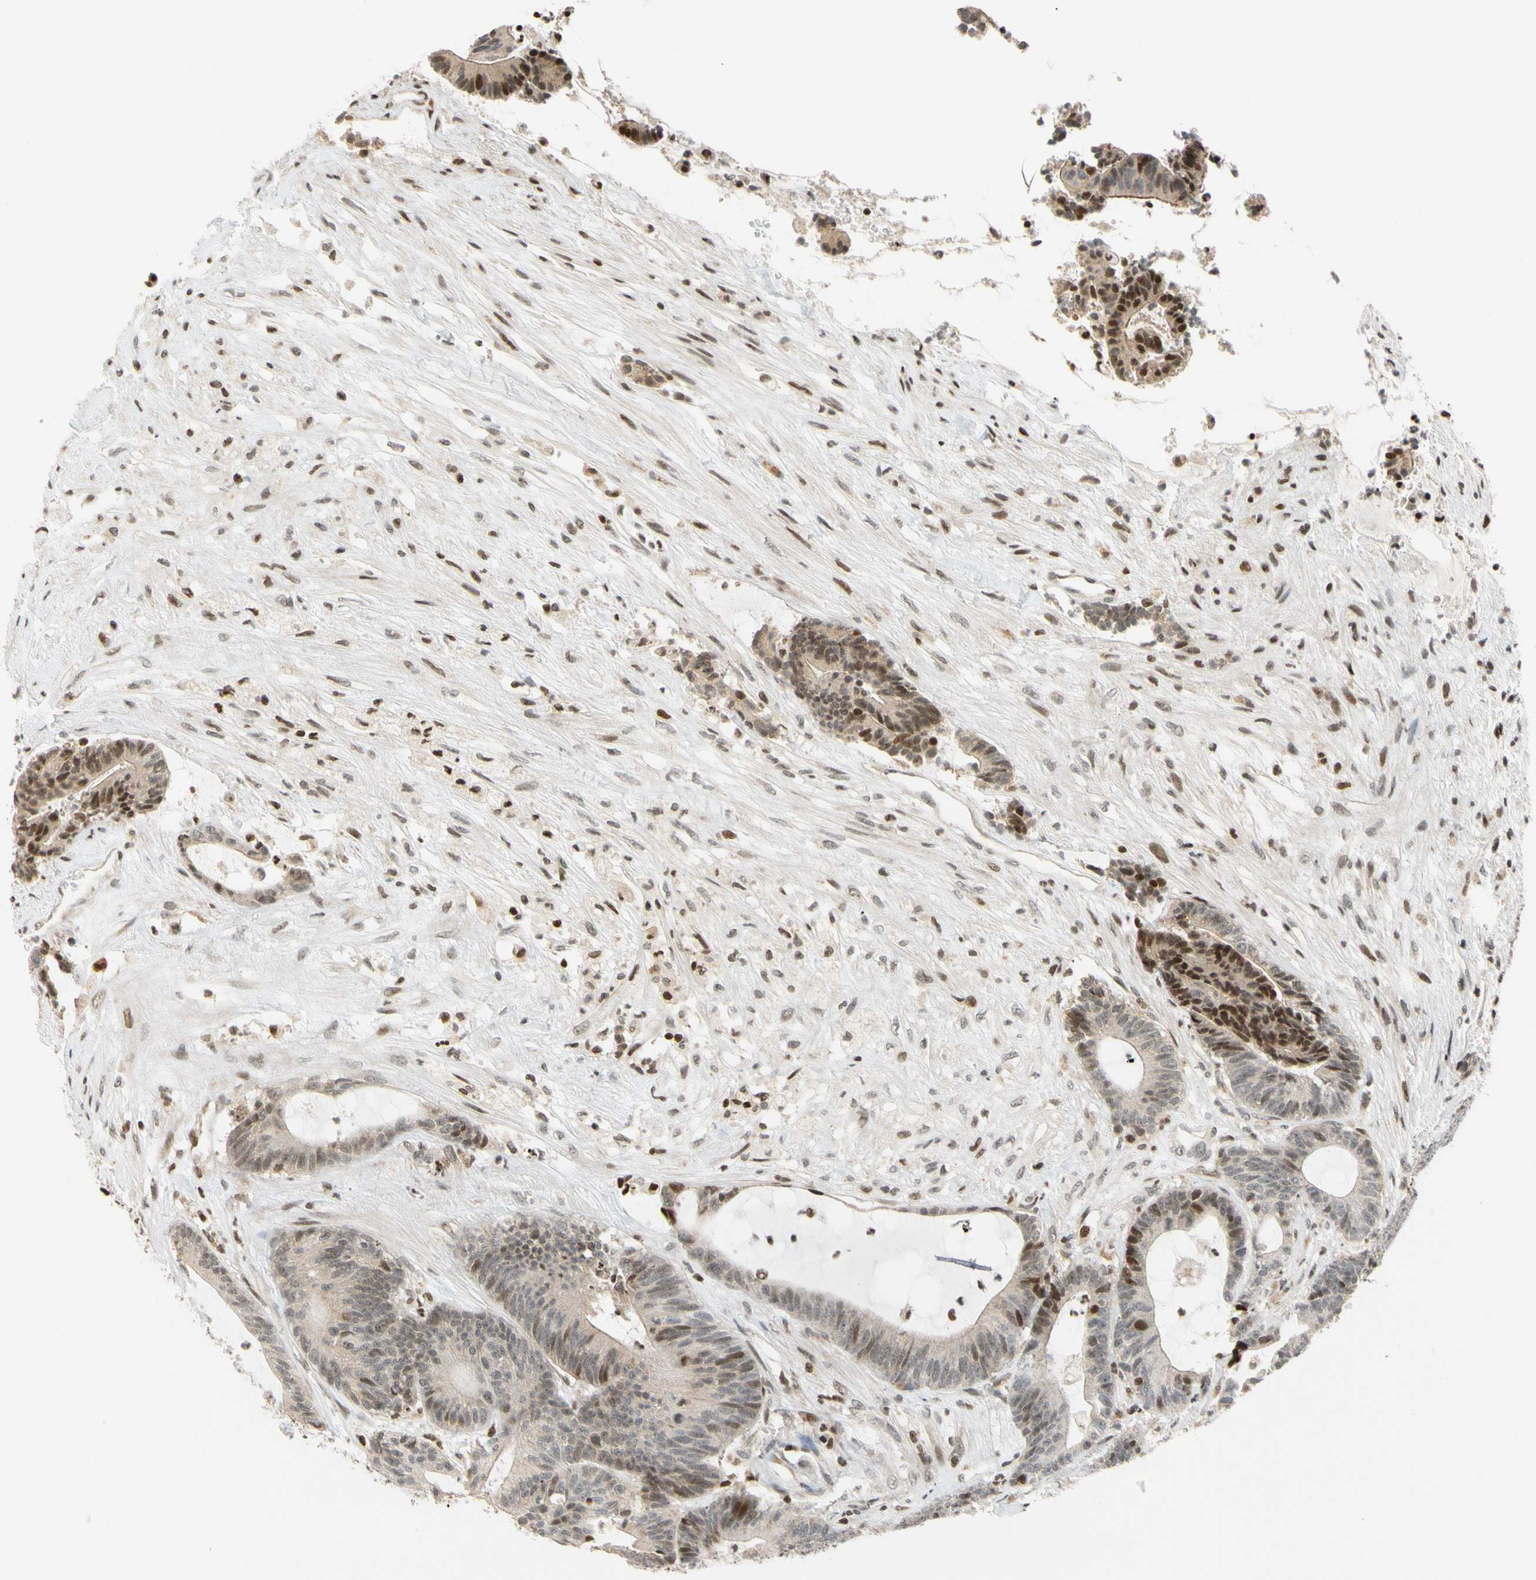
{"staining": {"intensity": "moderate", "quantity": "25%-75%", "location": "nuclear"}, "tissue": "colorectal cancer", "cell_type": "Tumor cells", "image_type": "cancer", "snomed": [{"axis": "morphology", "description": "Adenocarcinoma, NOS"}, {"axis": "topography", "description": "Colon"}], "caption": "About 25%-75% of tumor cells in human adenocarcinoma (colorectal) show moderate nuclear protein positivity as visualized by brown immunohistochemical staining.", "gene": "CDK7", "patient": {"sex": "female", "age": 84}}